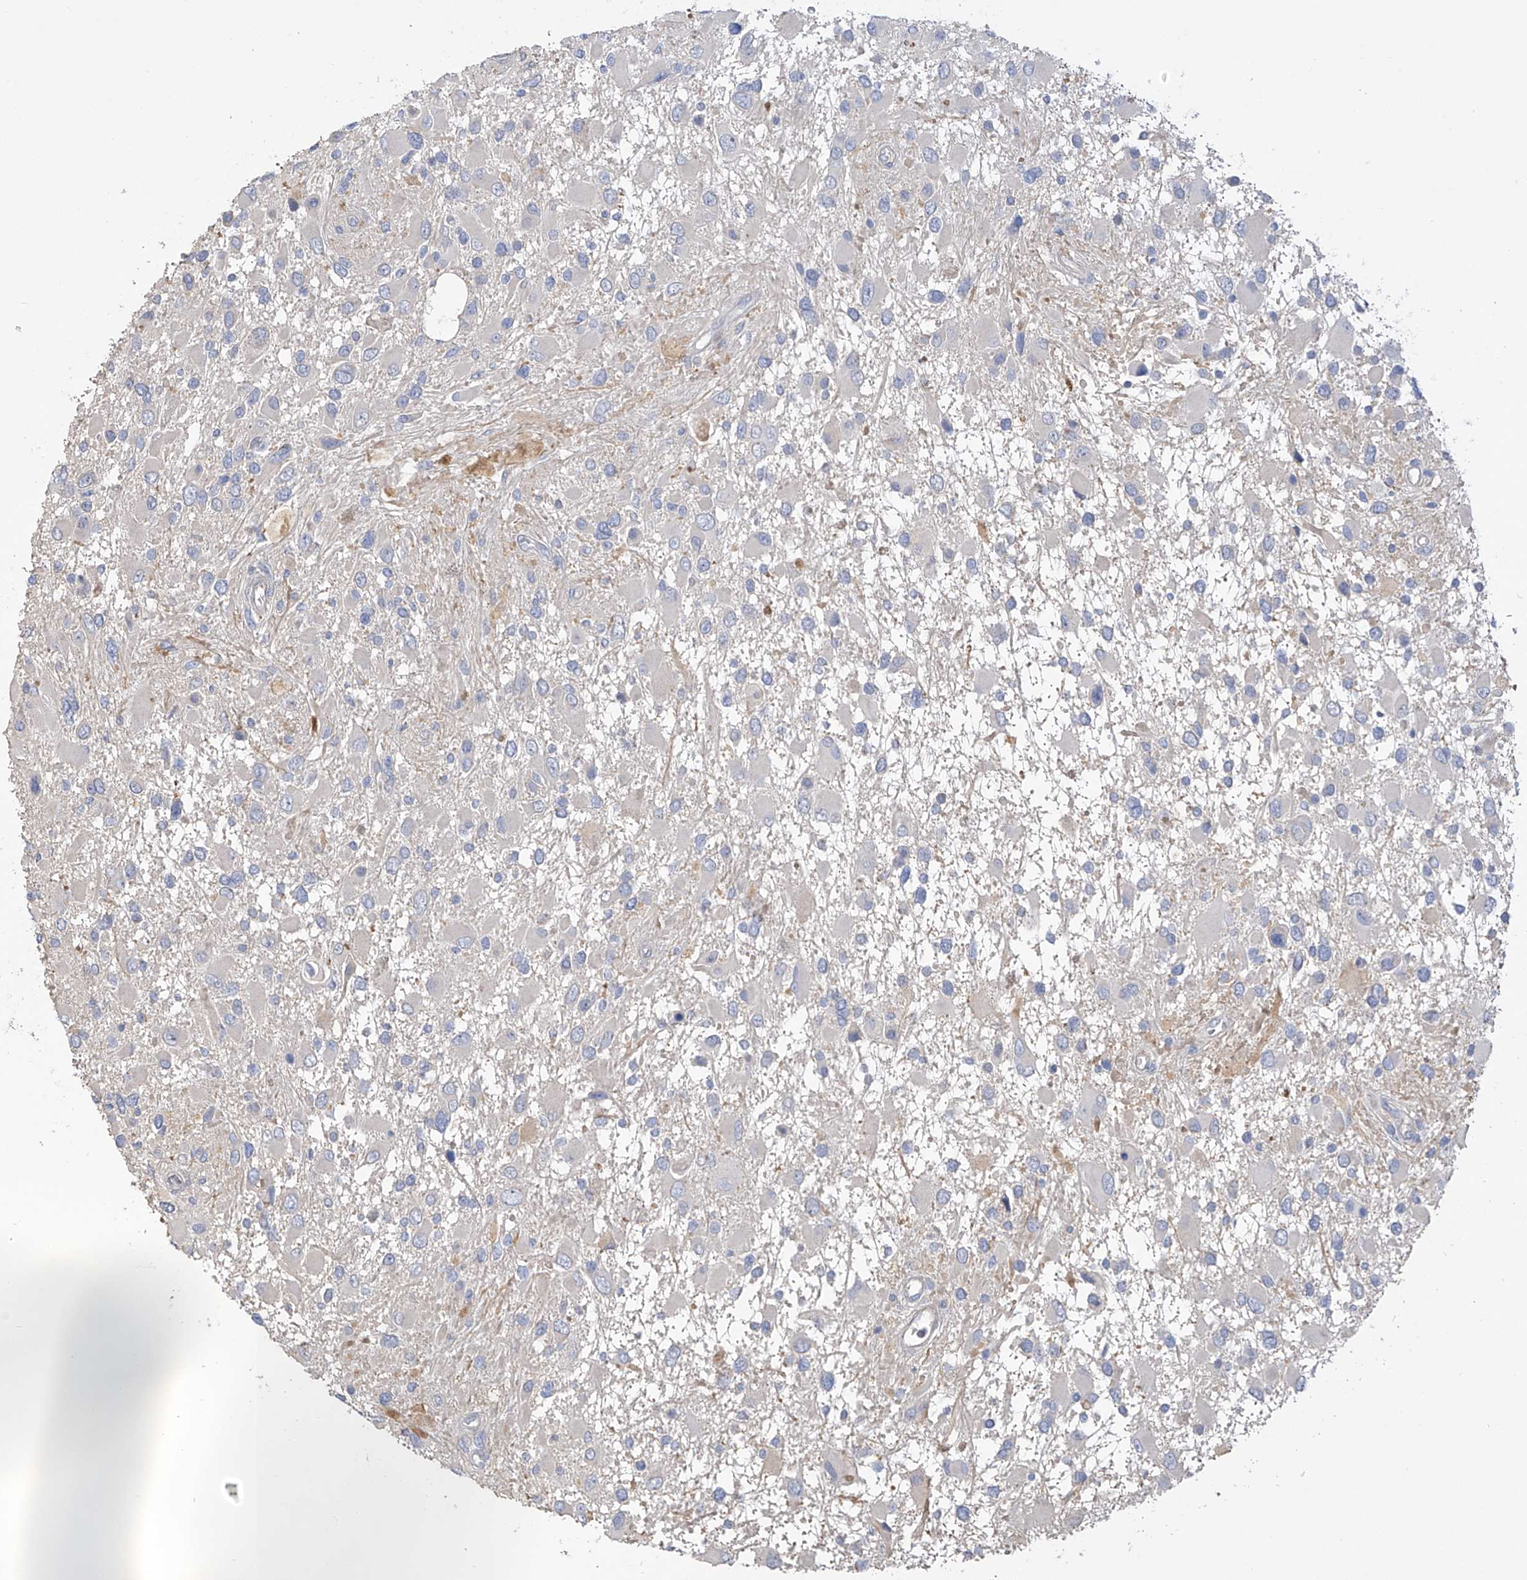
{"staining": {"intensity": "negative", "quantity": "none", "location": "none"}, "tissue": "glioma", "cell_type": "Tumor cells", "image_type": "cancer", "snomed": [{"axis": "morphology", "description": "Glioma, malignant, High grade"}, {"axis": "topography", "description": "Brain"}], "caption": "High-grade glioma (malignant) was stained to show a protein in brown. There is no significant positivity in tumor cells.", "gene": "PRSS12", "patient": {"sex": "male", "age": 53}}